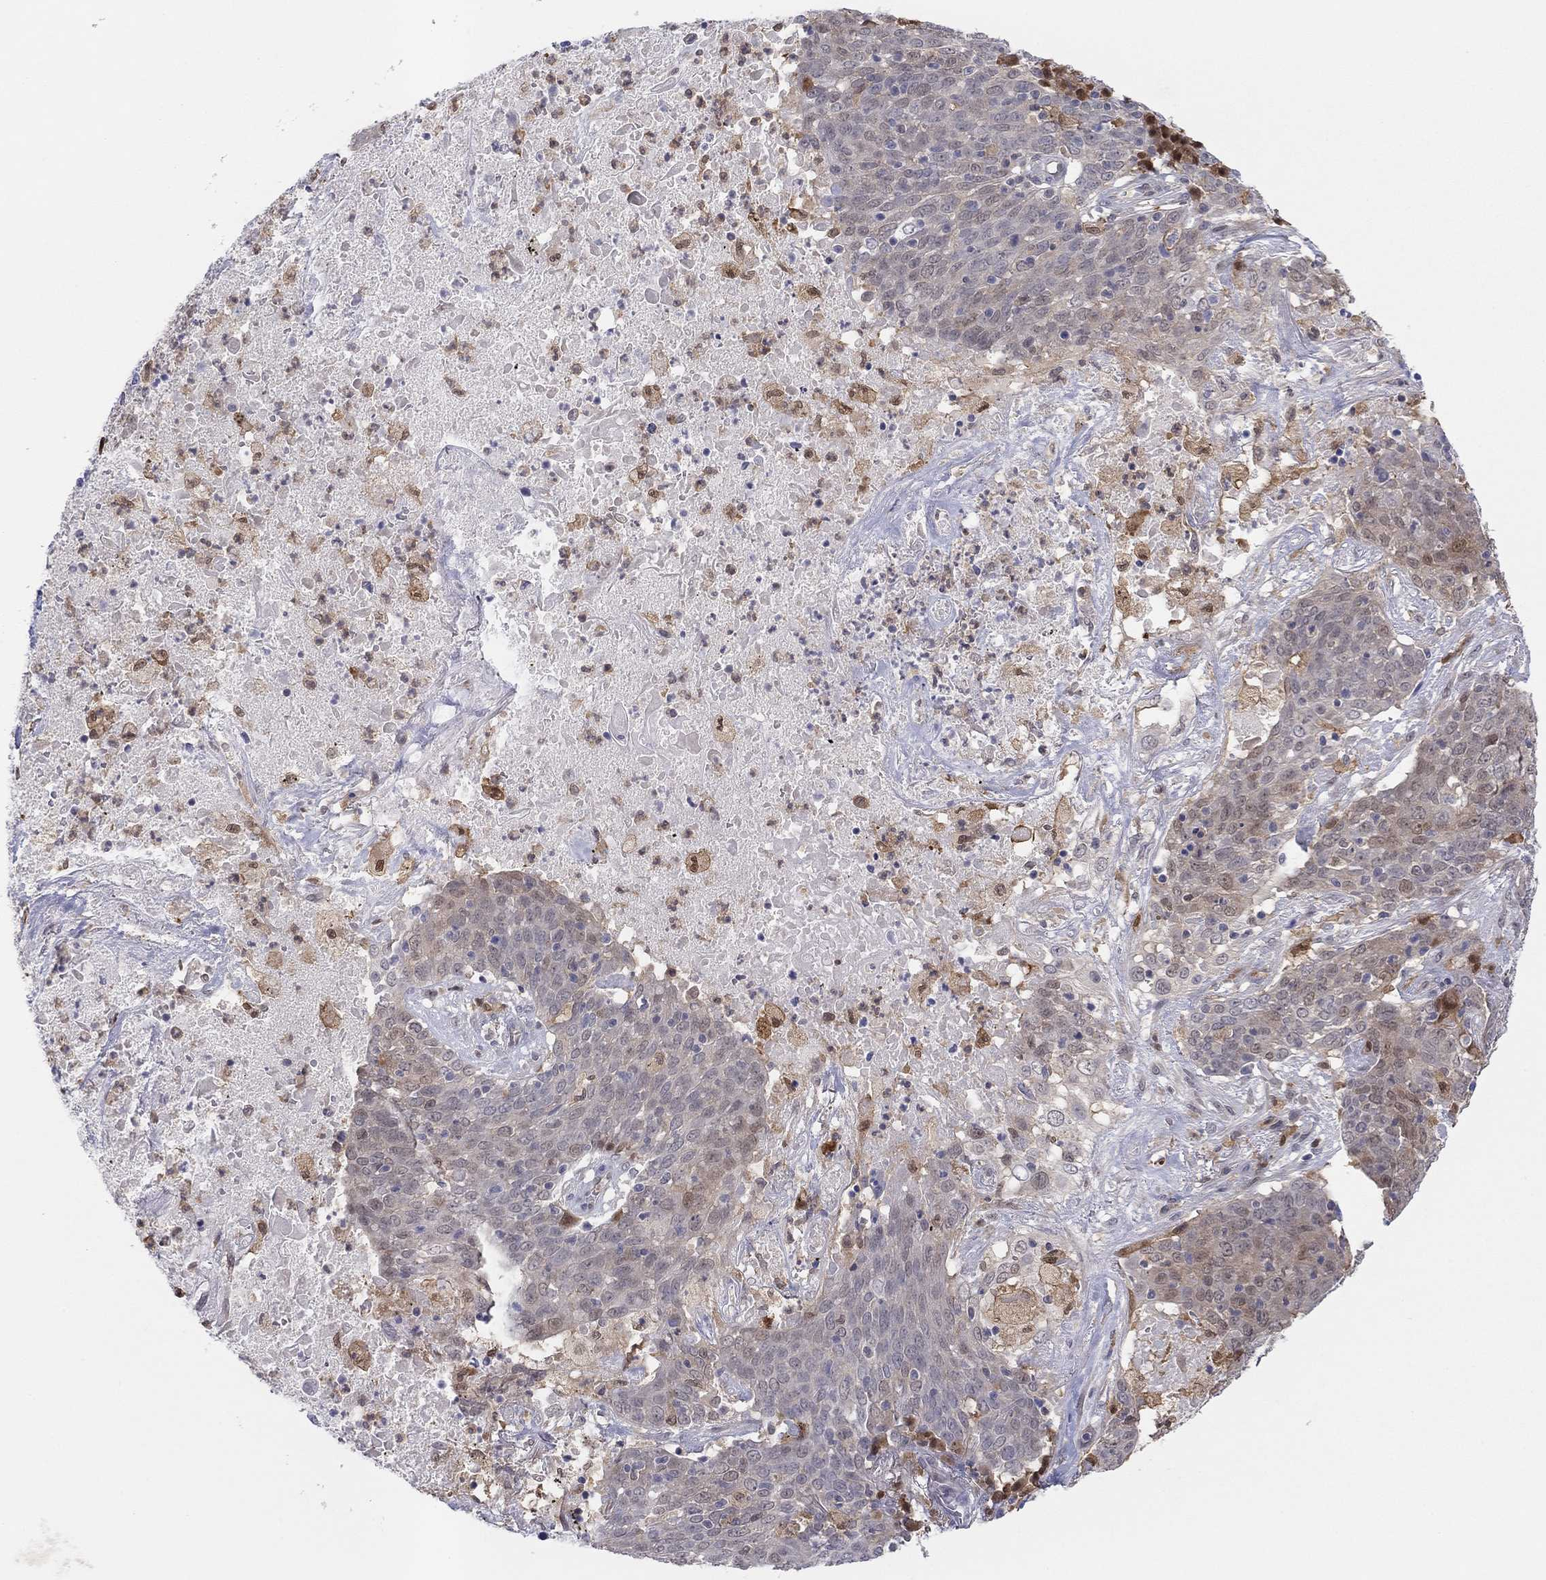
{"staining": {"intensity": "weak", "quantity": "<25%", "location": "cytoplasmic/membranous"}, "tissue": "lung cancer", "cell_type": "Tumor cells", "image_type": "cancer", "snomed": [{"axis": "morphology", "description": "Squamous cell carcinoma, NOS"}, {"axis": "topography", "description": "Lung"}], "caption": "The image demonstrates no staining of tumor cells in lung cancer.", "gene": "PDXK", "patient": {"sex": "male", "age": 82}}